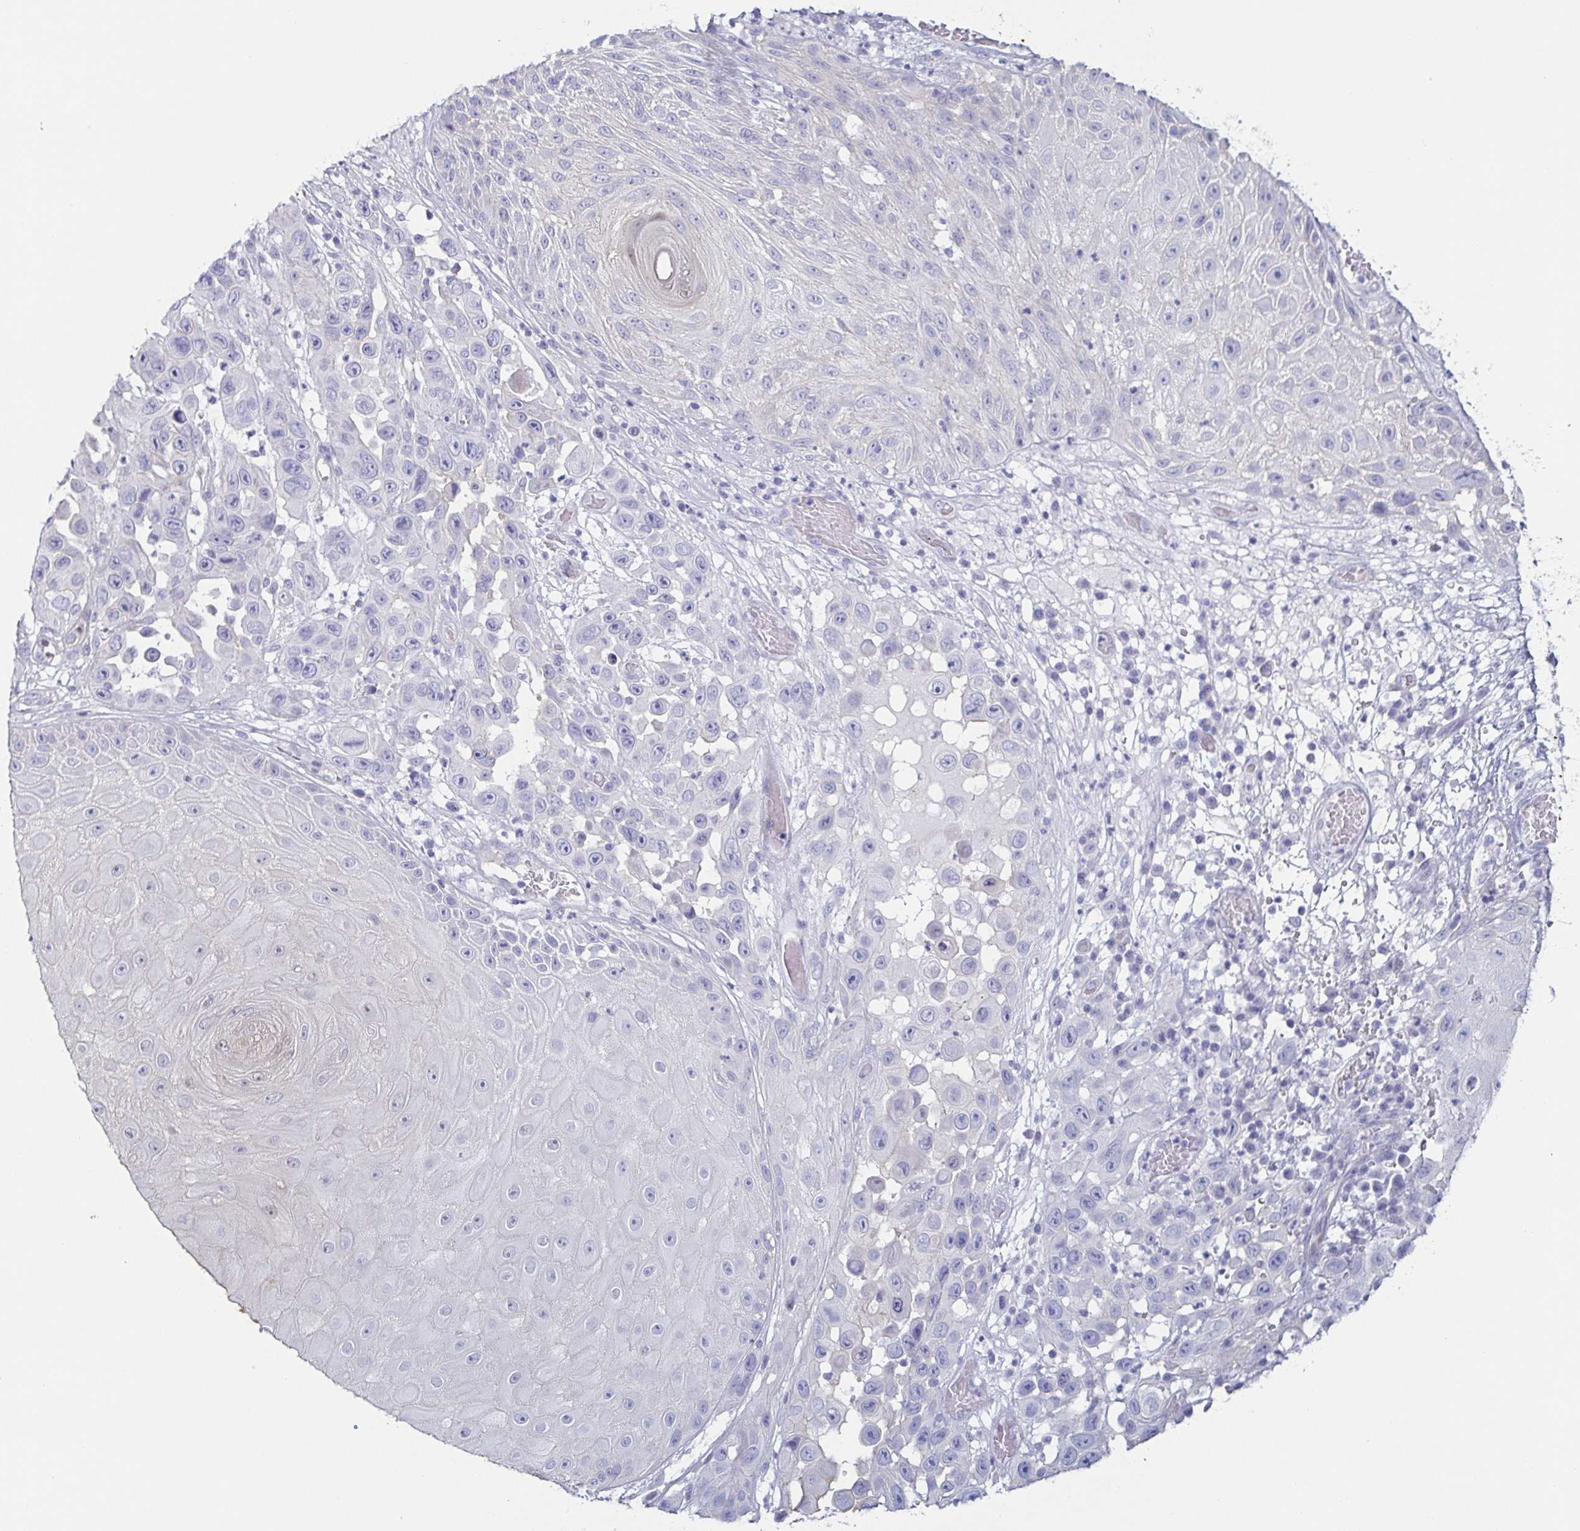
{"staining": {"intensity": "negative", "quantity": "none", "location": "none"}, "tissue": "skin cancer", "cell_type": "Tumor cells", "image_type": "cancer", "snomed": [{"axis": "morphology", "description": "Squamous cell carcinoma, NOS"}, {"axis": "topography", "description": "Skin"}], "caption": "DAB (3,3'-diaminobenzidine) immunohistochemical staining of squamous cell carcinoma (skin) reveals no significant expression in tumor cells.", "gene": "PRR4", "patient": {"sex": "male", "age": 81}}